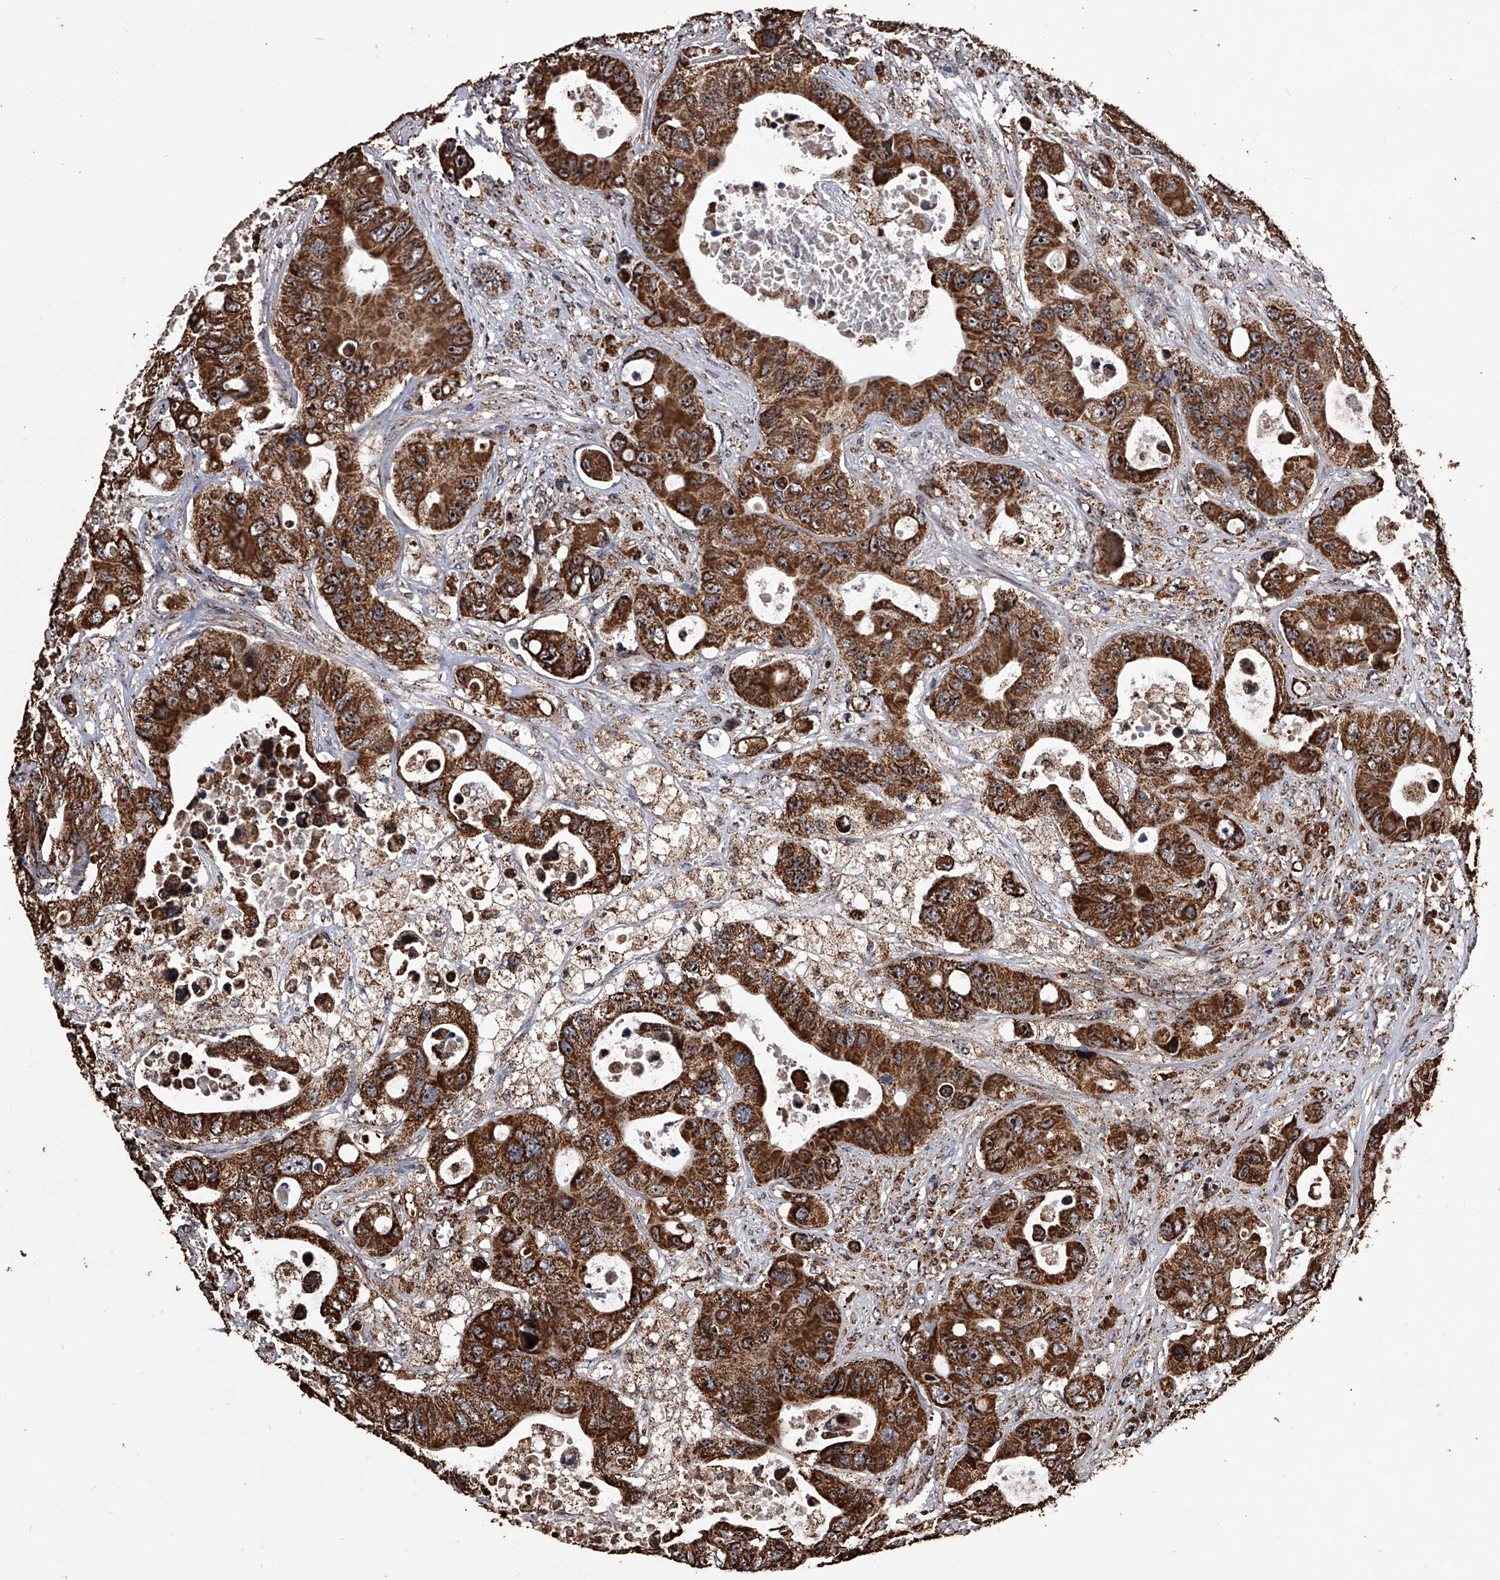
{"staining": {"intensity": "strong", "quantity": ">75%", "location": "cytoplasmic/membranous"}, "tissue": "colorectal cancer", "cell_type": "Tumor cells", "image_type": "cancer", "snomed": [{"axis": "morphology", "description": "Adenocarcinoma, NOS"}, {"axis": "topography", "description": "Colon"}], "caption": "IHC of human adenocarcinoma (colorectal) shows high levels of strong cytoplasmic/membranous positivity in about >75% of tumor cells.", "gene": "SMPDL3A", "patient": {"sex": "female", "age": 46}}